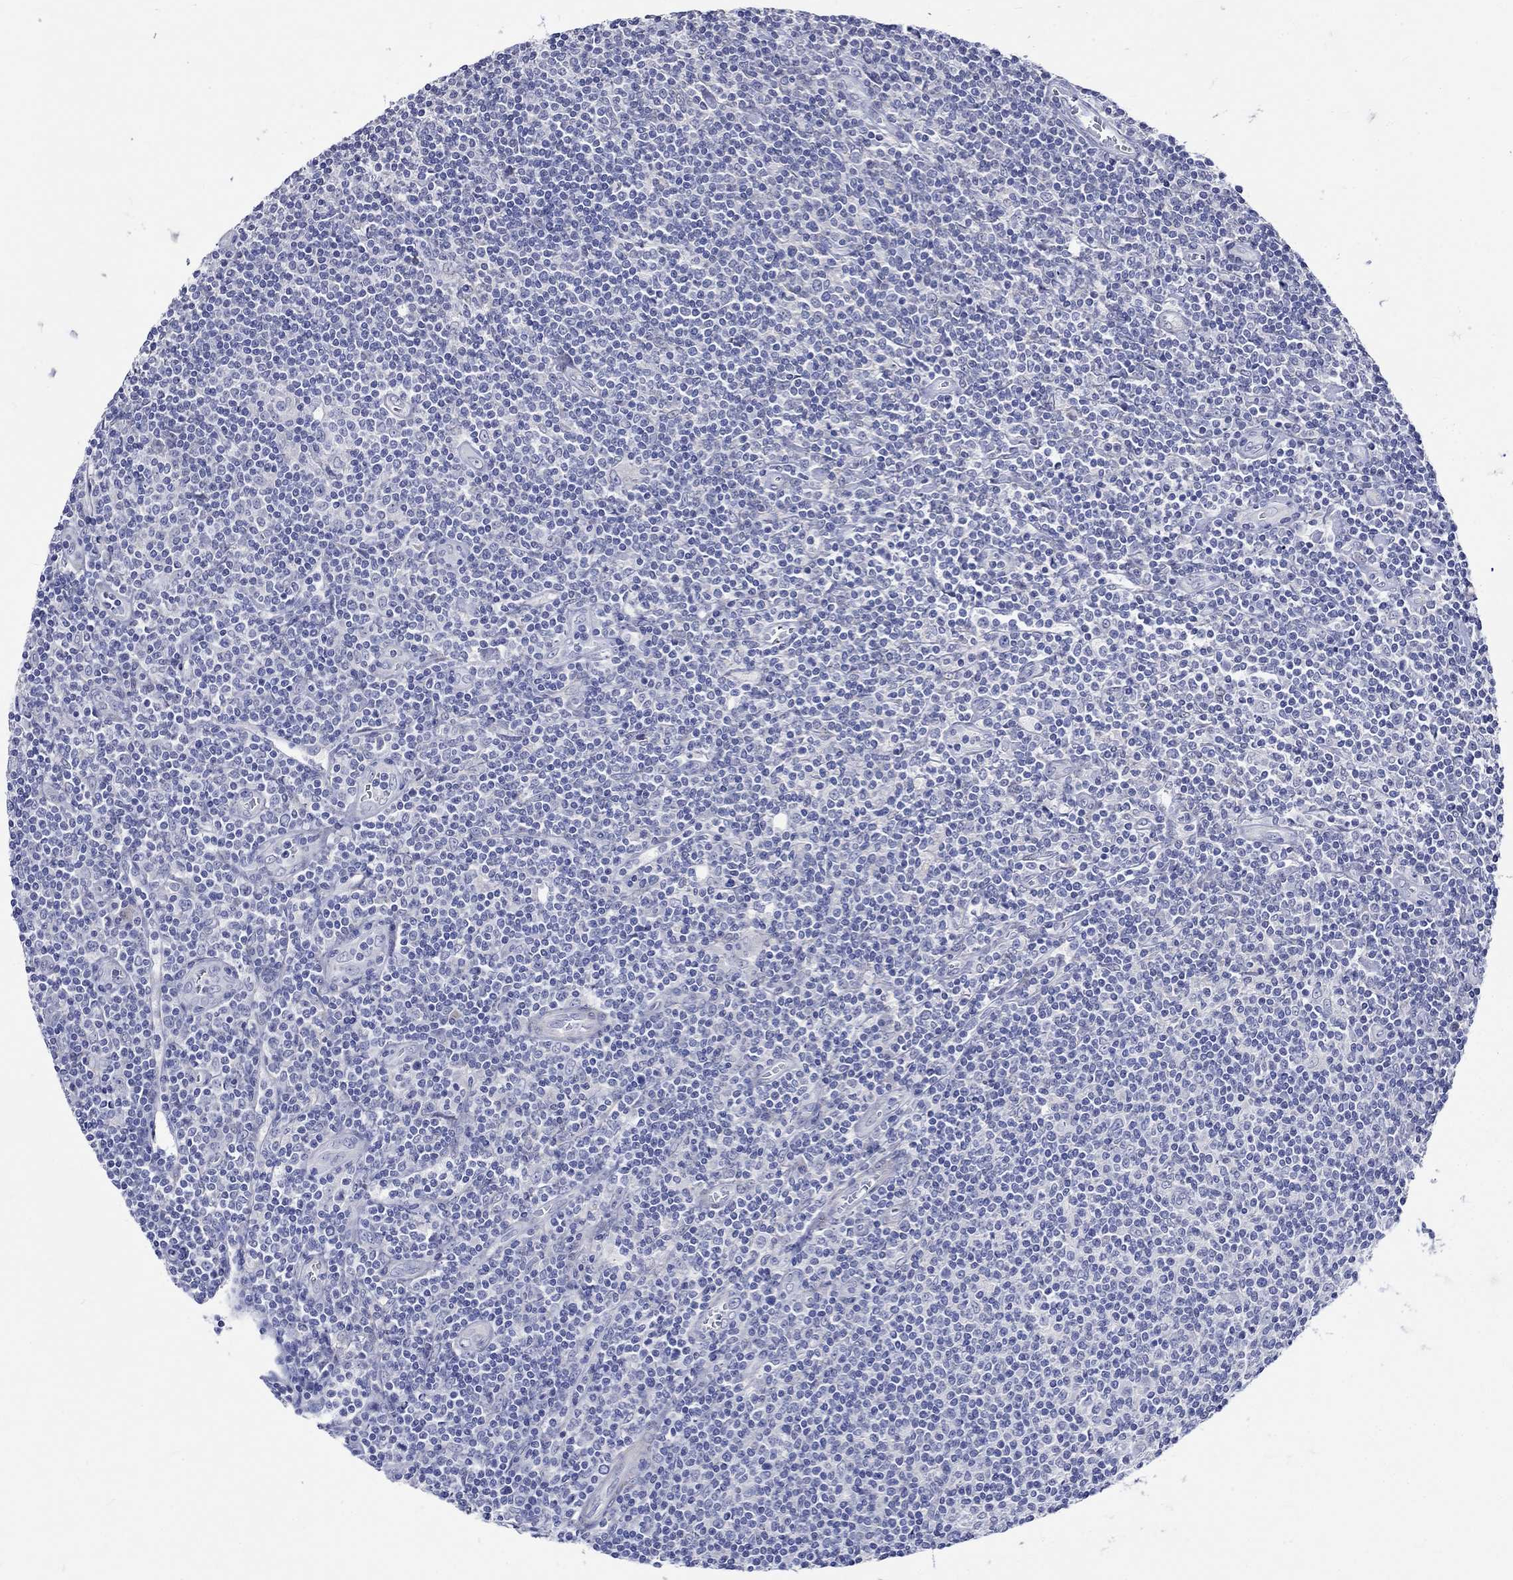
{"staining": {"intensity": "negative", "quantity": "none", "location": "none"}, "tissue": "lymphoma", "cell_type": "Tumor cells", "image_type": "cancer", "snomed": [{"axis": "morphology", "description": "Hodgkin's disease, NOS"}, {"axis": "topography", "description": "Lymph node"}], "caption": "Tumor cells show no significant protein staining in lymphoma.", "gene": "CRYAB", "patient": {"sex": "male", "age": 40}}